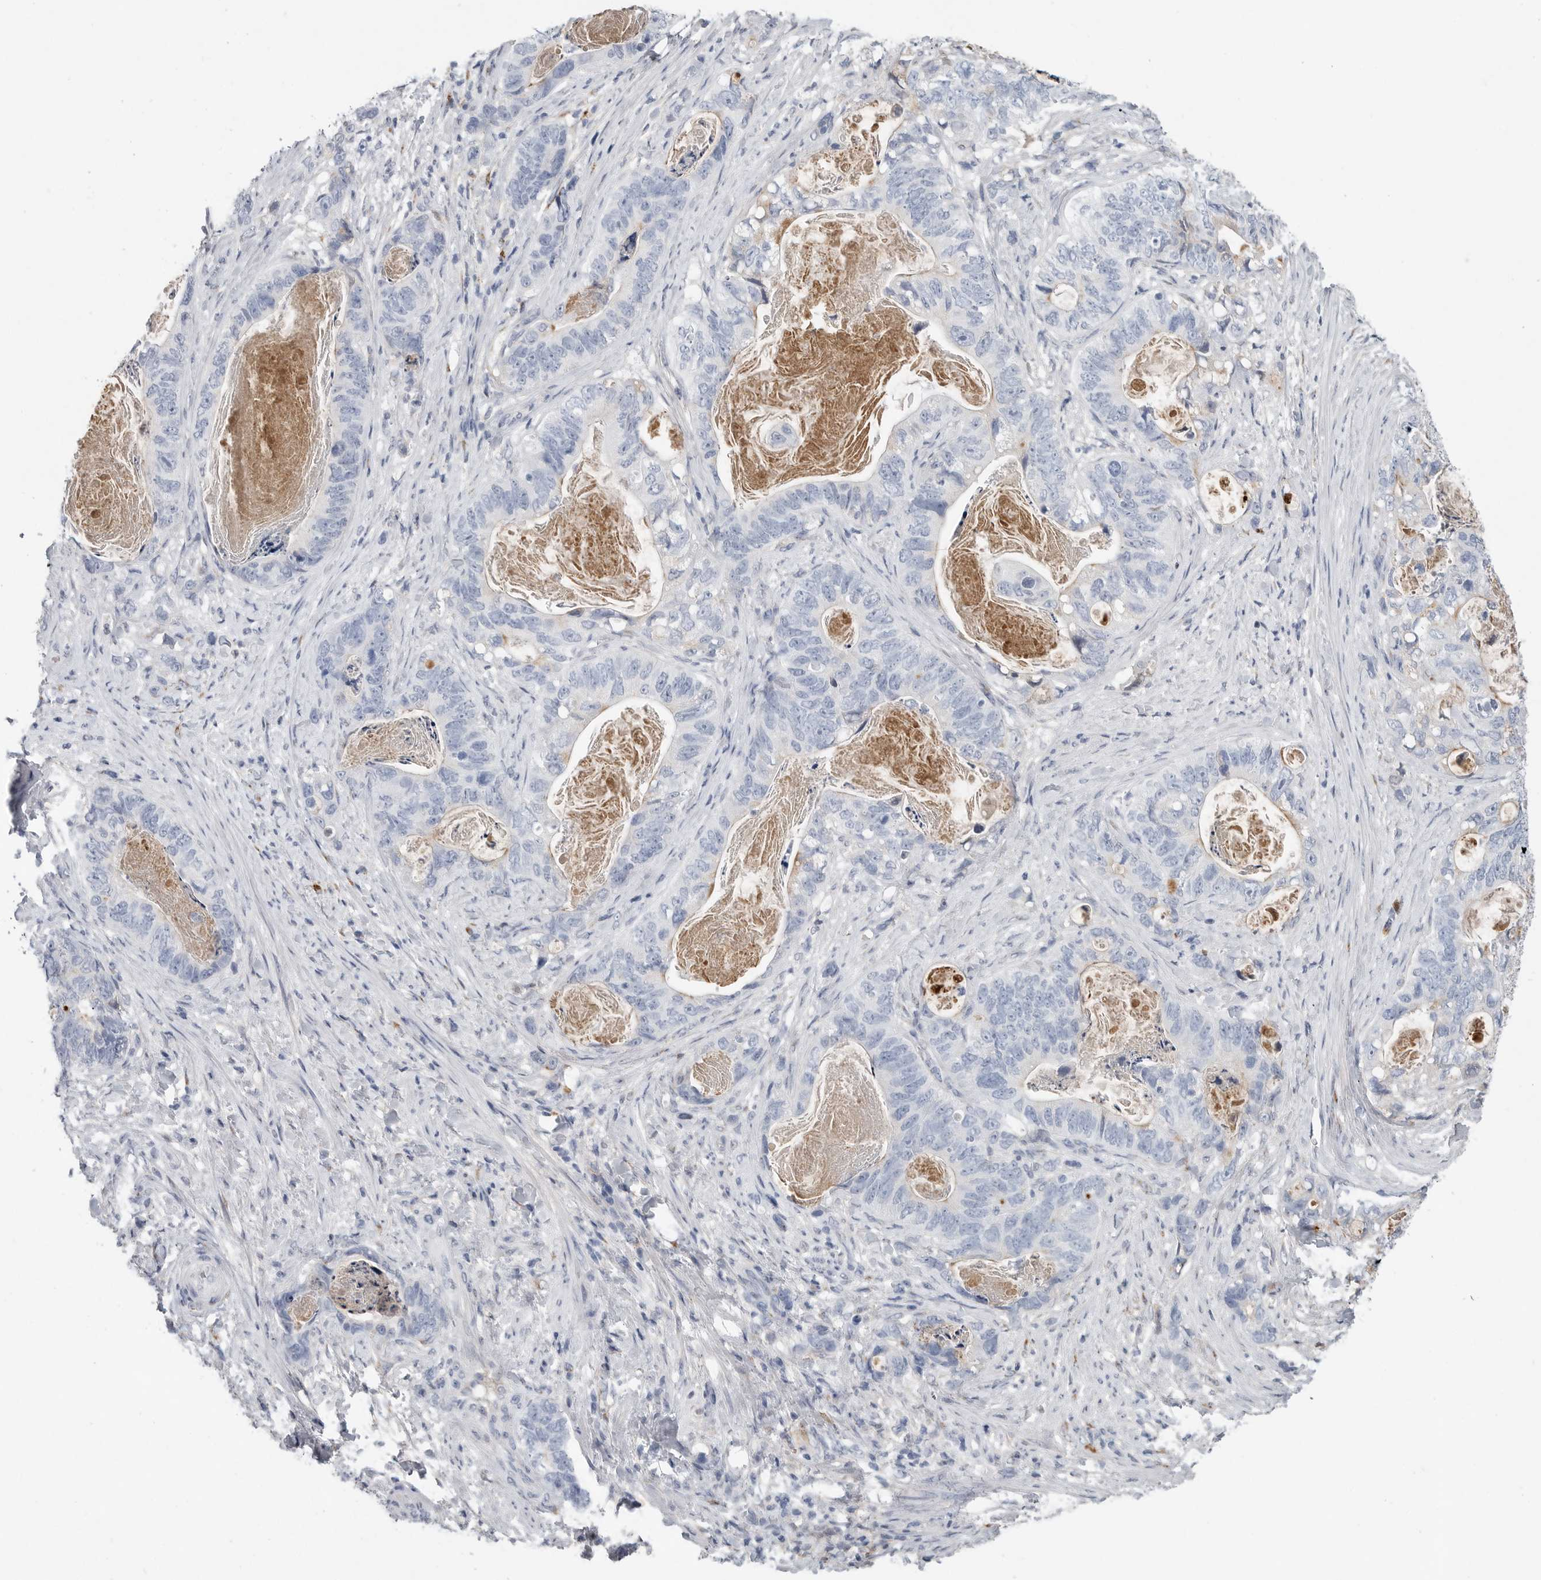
{"staining": {"intensity": "negative", "quantity": "none", "location": "none"}, "tissue": "stomach cancer", "cell_type": "Tumor cells", "image_type": "cancer", "snomed": [{"axis": "morphology", "description": "Normal tissue, NOS"}, {"axis": "morphology", "description": "Adenocarcinoma, NOS"}, {"axis": "topography", "description": "Stomach"}], "caption": "Tumor cells show no significant expression in stomach cancer.", "gene": "TIMP1", "patient": {"sex": "female", "age": 89}}